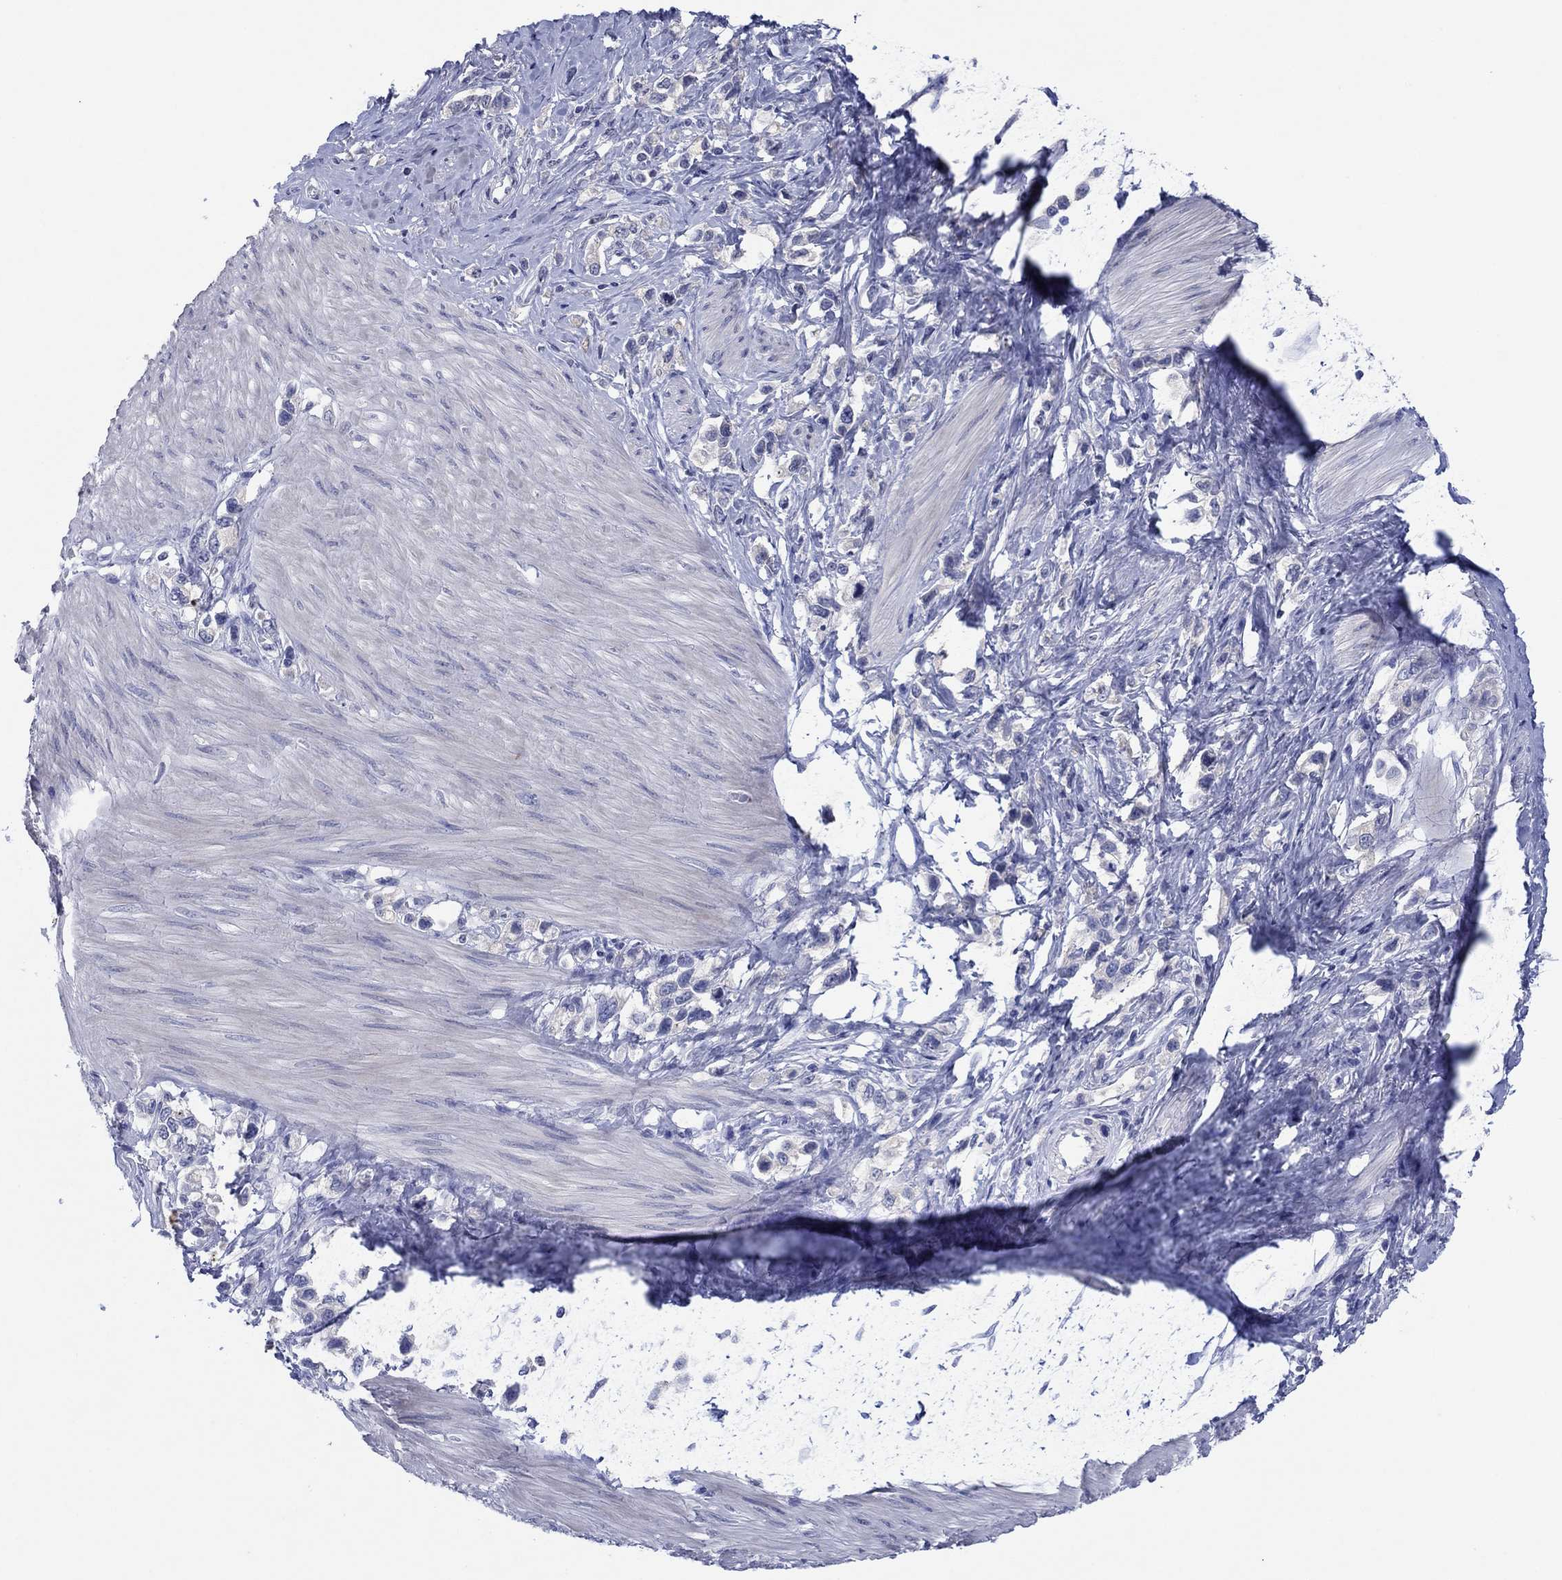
{"staining": {"intensity": "negative", "quantity": "none", "location": "none"}, "tissue": "stomach cancer", "cell_type": "Tumor cells", "image_type": "cancer", "snomed": [{"axis": "morphology", "description": "Normal tissue, NOS"}, {"axis": "morphology", "description": "Adenocarcinoma, NOS"}, {"axis": "morphology", "description": "Adenocarcinoma, High grade"}, {"axis": "topography", "description": "Stomach, upper"}, {"axis": "topography", "description": "Stomach"}], "caption": "This is an IHC histopathology image of stomach cancer (high-grade adenocarcinoma). There is no staining in tumor cells.", "gene": "HDC", "patient": {"sex": "female", "age": 65}}